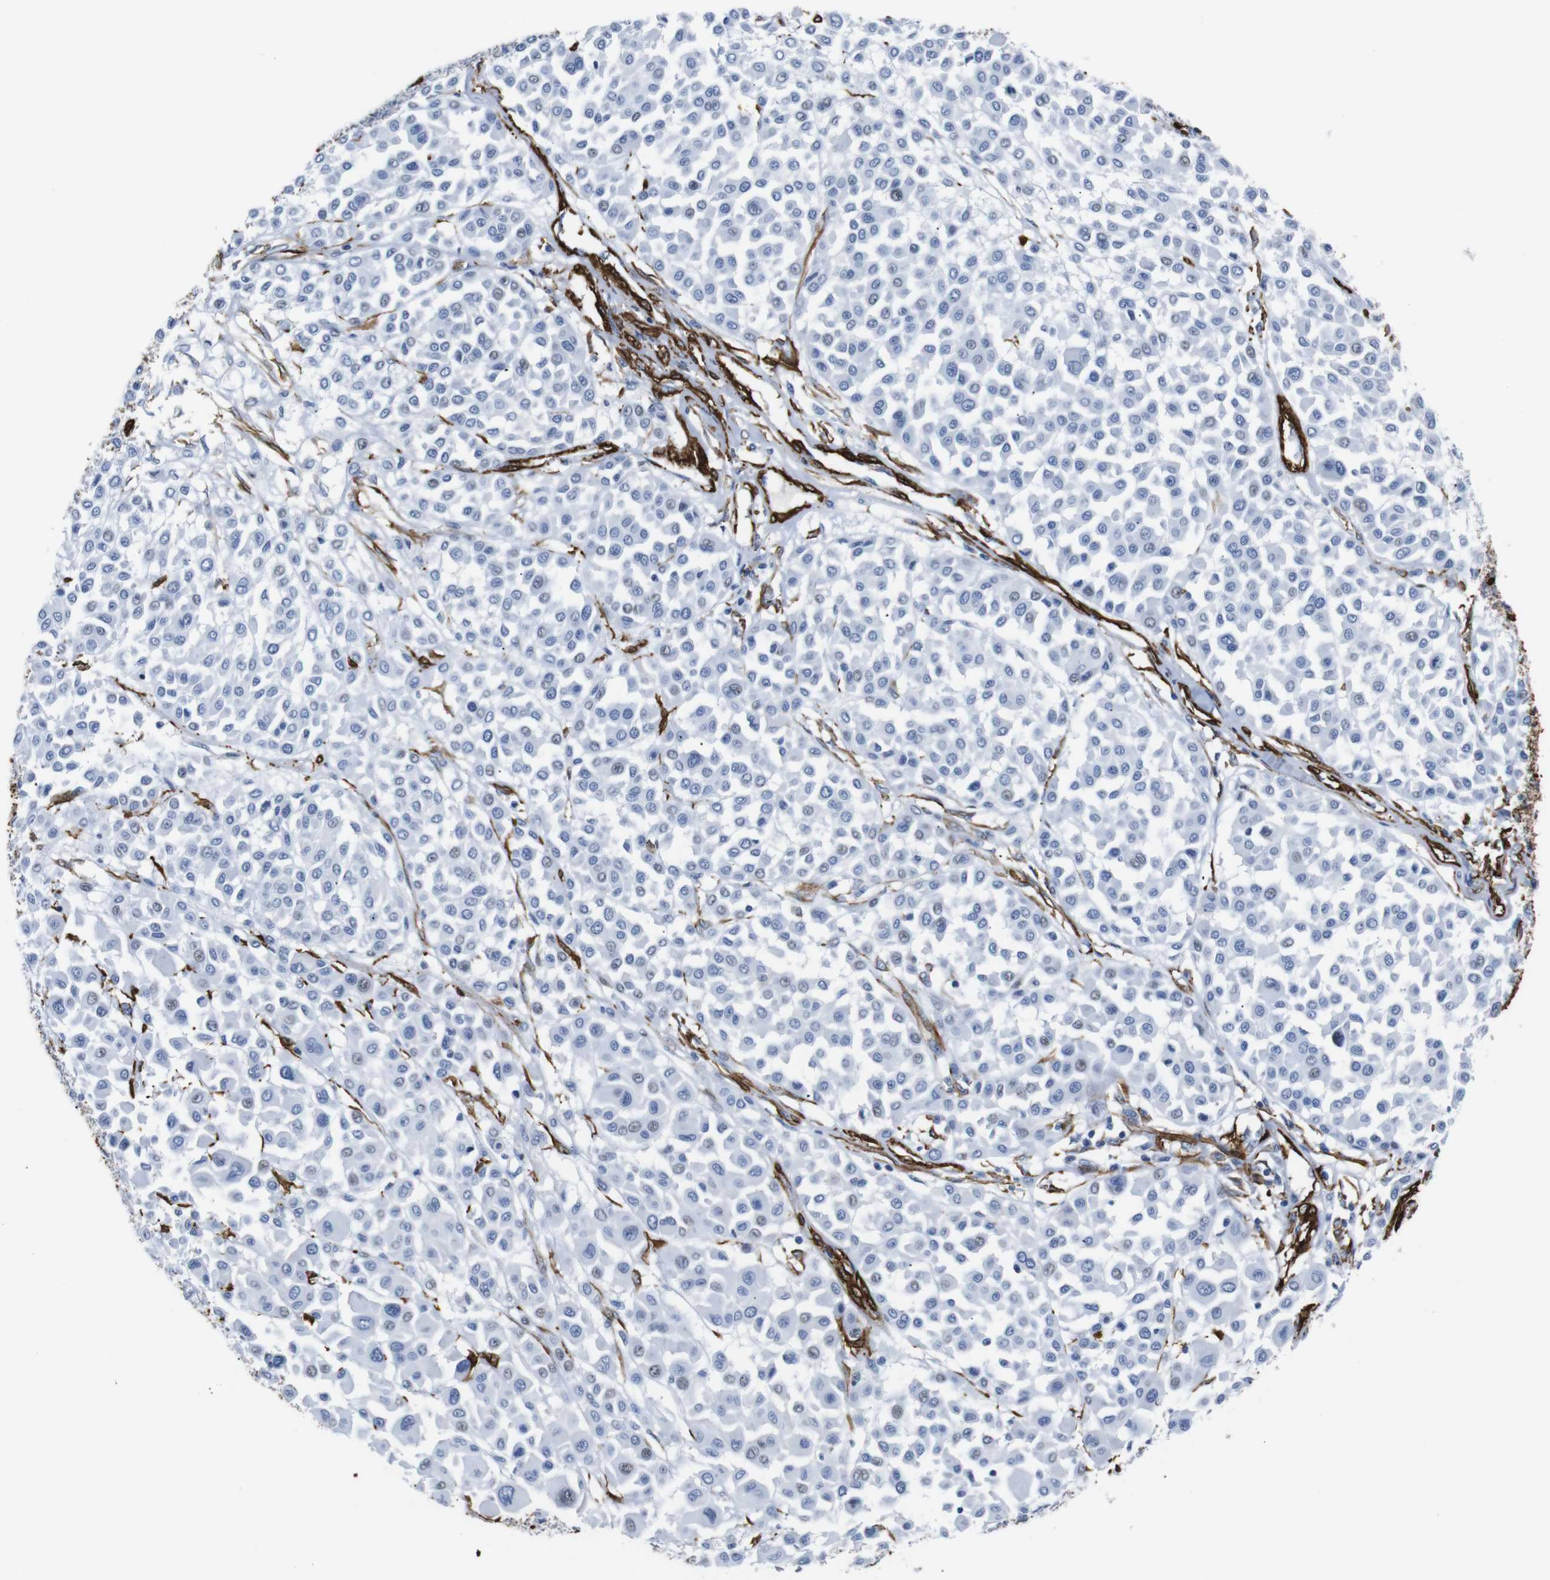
{"staining": {"intensity": "negative", "quantity": "none", "location": "none"}, "tissue": "melanoma", "cell_type": "Tumor cells", "image_type": "cancer", "snomed": [{"axis": "morphology", "description": "Malignant melanoma, Metastatic site"}, {"axis": "topography", "description": "Soft tissue"}], "caption": "Tumor cells show no significant expression in malignant melanoma (metastatic site). The staining is performed using DAB brown chromogen with nuclei counter-stained in using hematoxylin.", "gene": "ACTA2", "patient": {"sex": "male", "age": 41}}